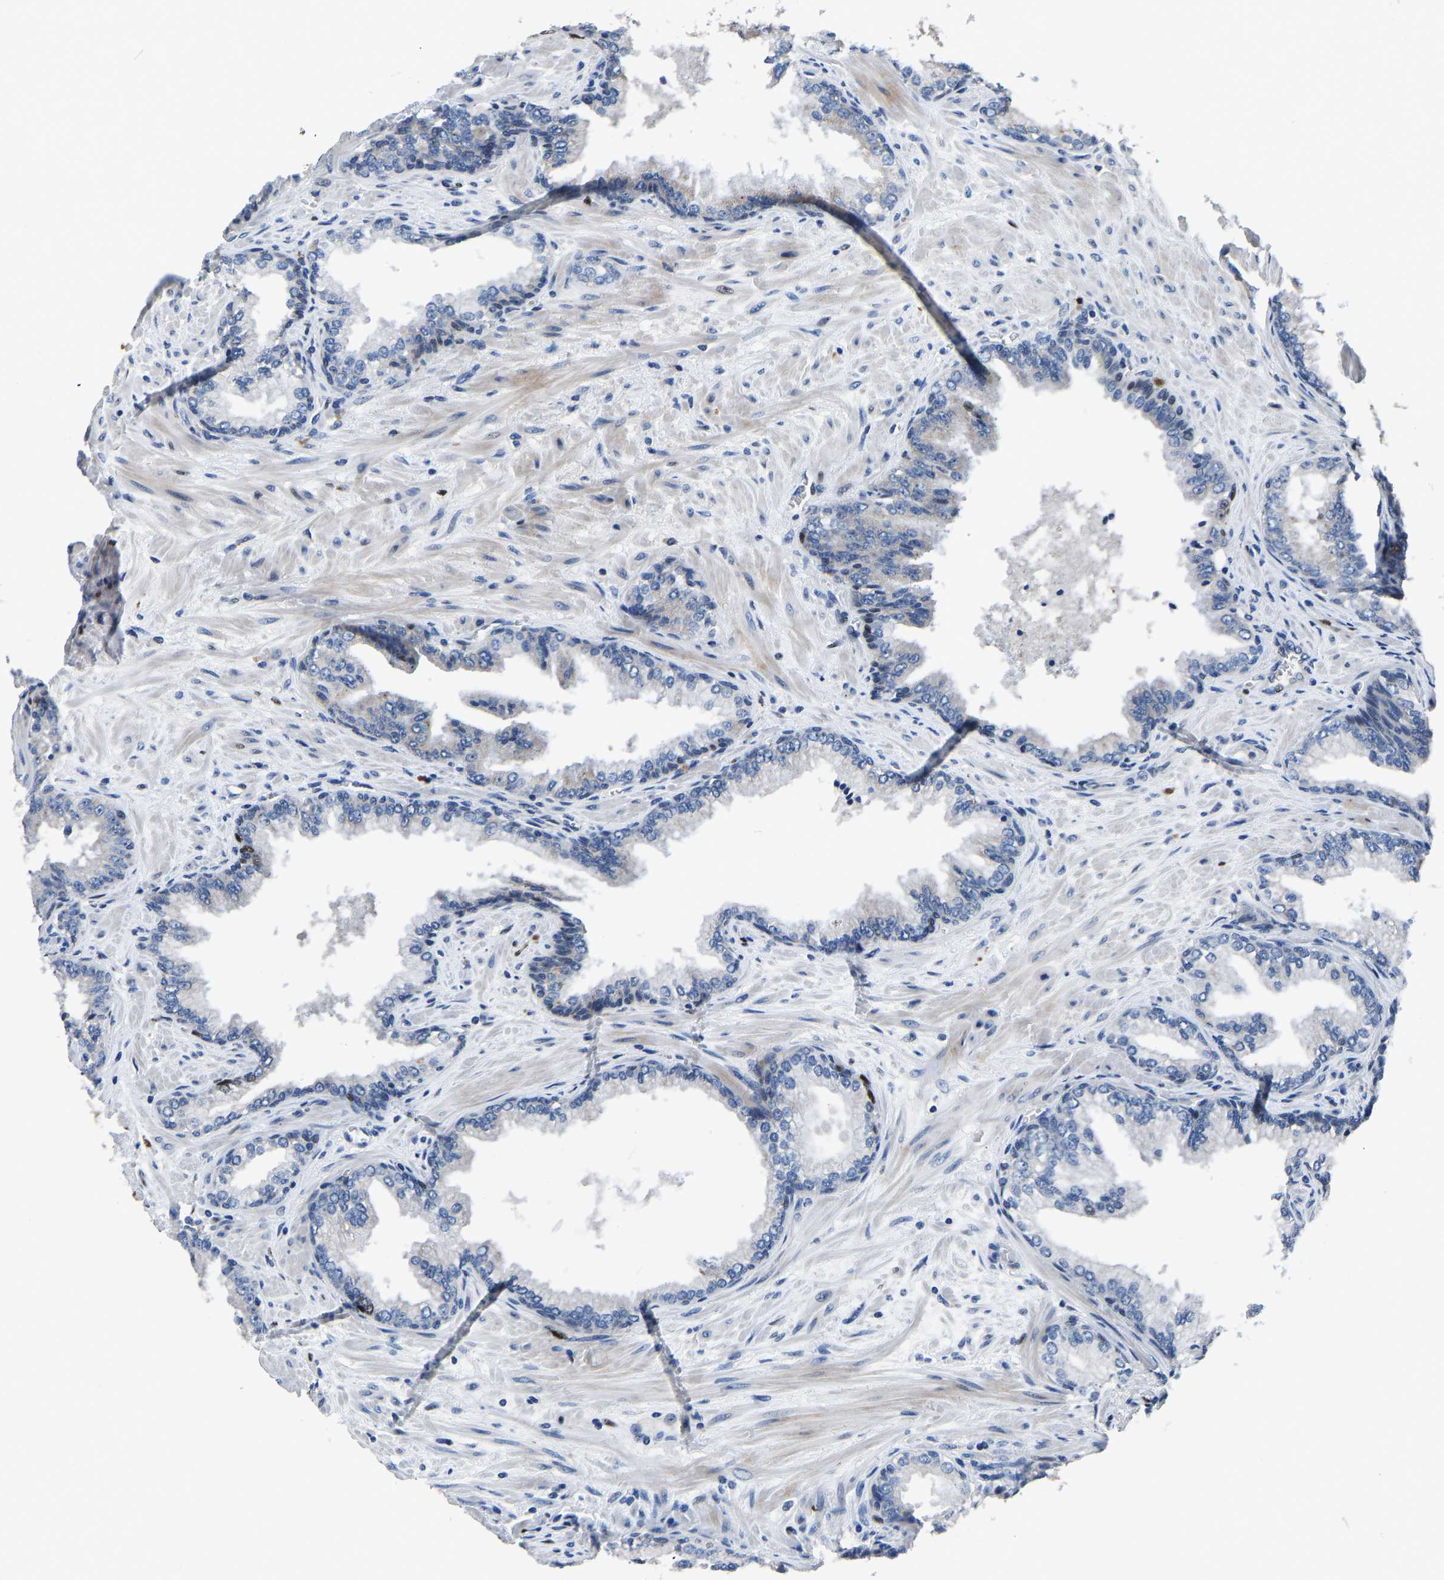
{"staining": {"intensity": "negative", "quantity": "none", "location": "none"}, "tissue": "prostate cancer", "cell_type": "Tumor cells", "image_type": "cancer", "snomed": [{"axis": "morphology", "description": "Adenocarcinoma, High grade"}, {"axis": "topography", "description": "Prostate"}], "caption": "Human prostate high-grade adenocarcinoma stained for a protein using immunohistochemistry (IHC) exhibits no staining in tumor cells.", "gene": "EGR1", "patient": {"sex": "male", "age": 71}}